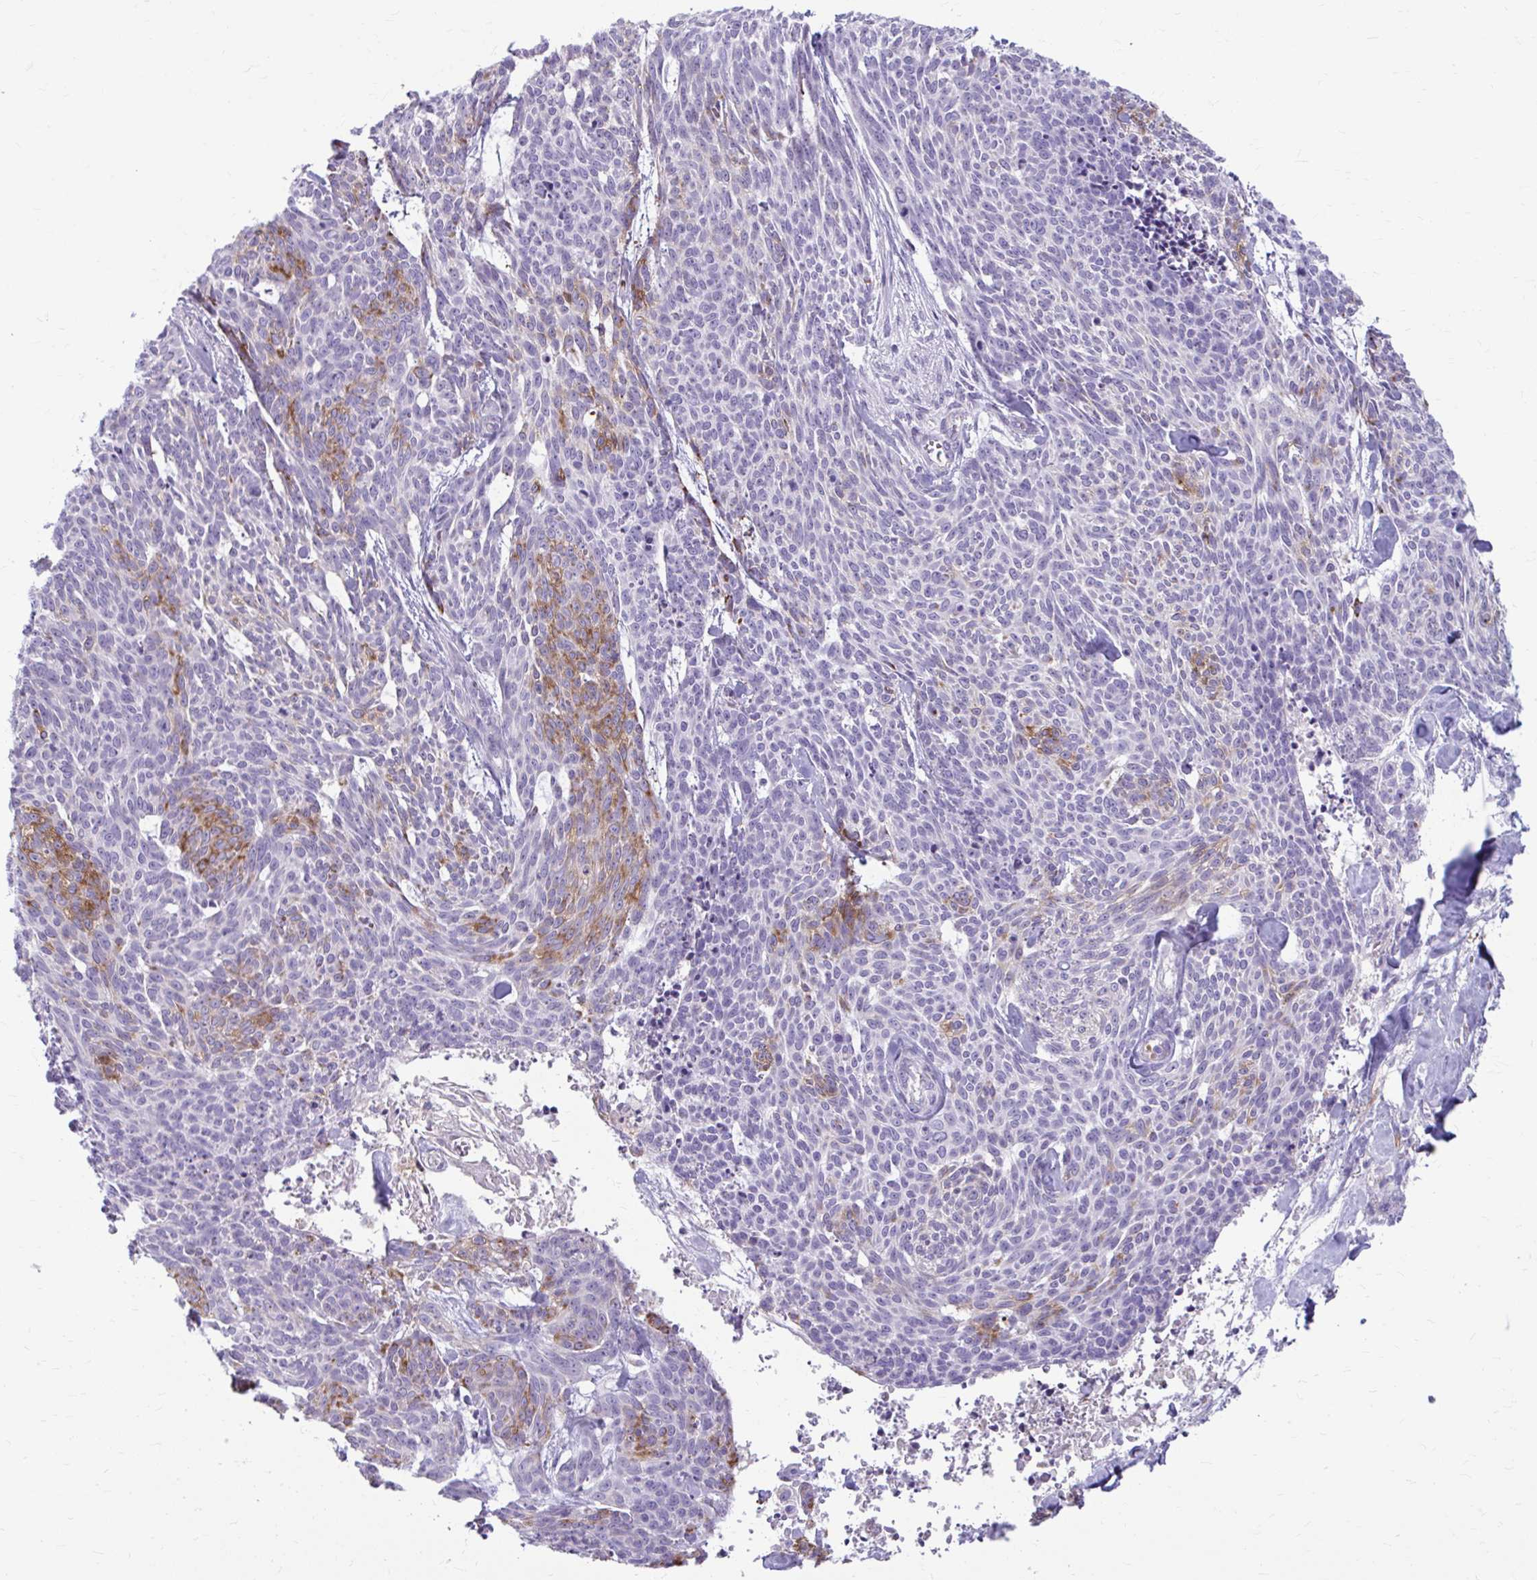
{"staining": {"intensity": "moderate", "quantity": "<25%", "location": "cytoplasmic/membranous"}, "tissue": "skin cancer", "cell_type": "Tumor cells", "image_type": "cancer", "snomed": [{"axis": "morphology", "description": "Basal cell carcinoma"}, {"axis": "topography", "description": "Skin"}], "caption": "Human skin cancer (basal cell carcinoma) stained with a protein marker shows moderate staining in tumor cells.", "gene": "CHIA", "patient": {"sex": "female", "age": 93}}